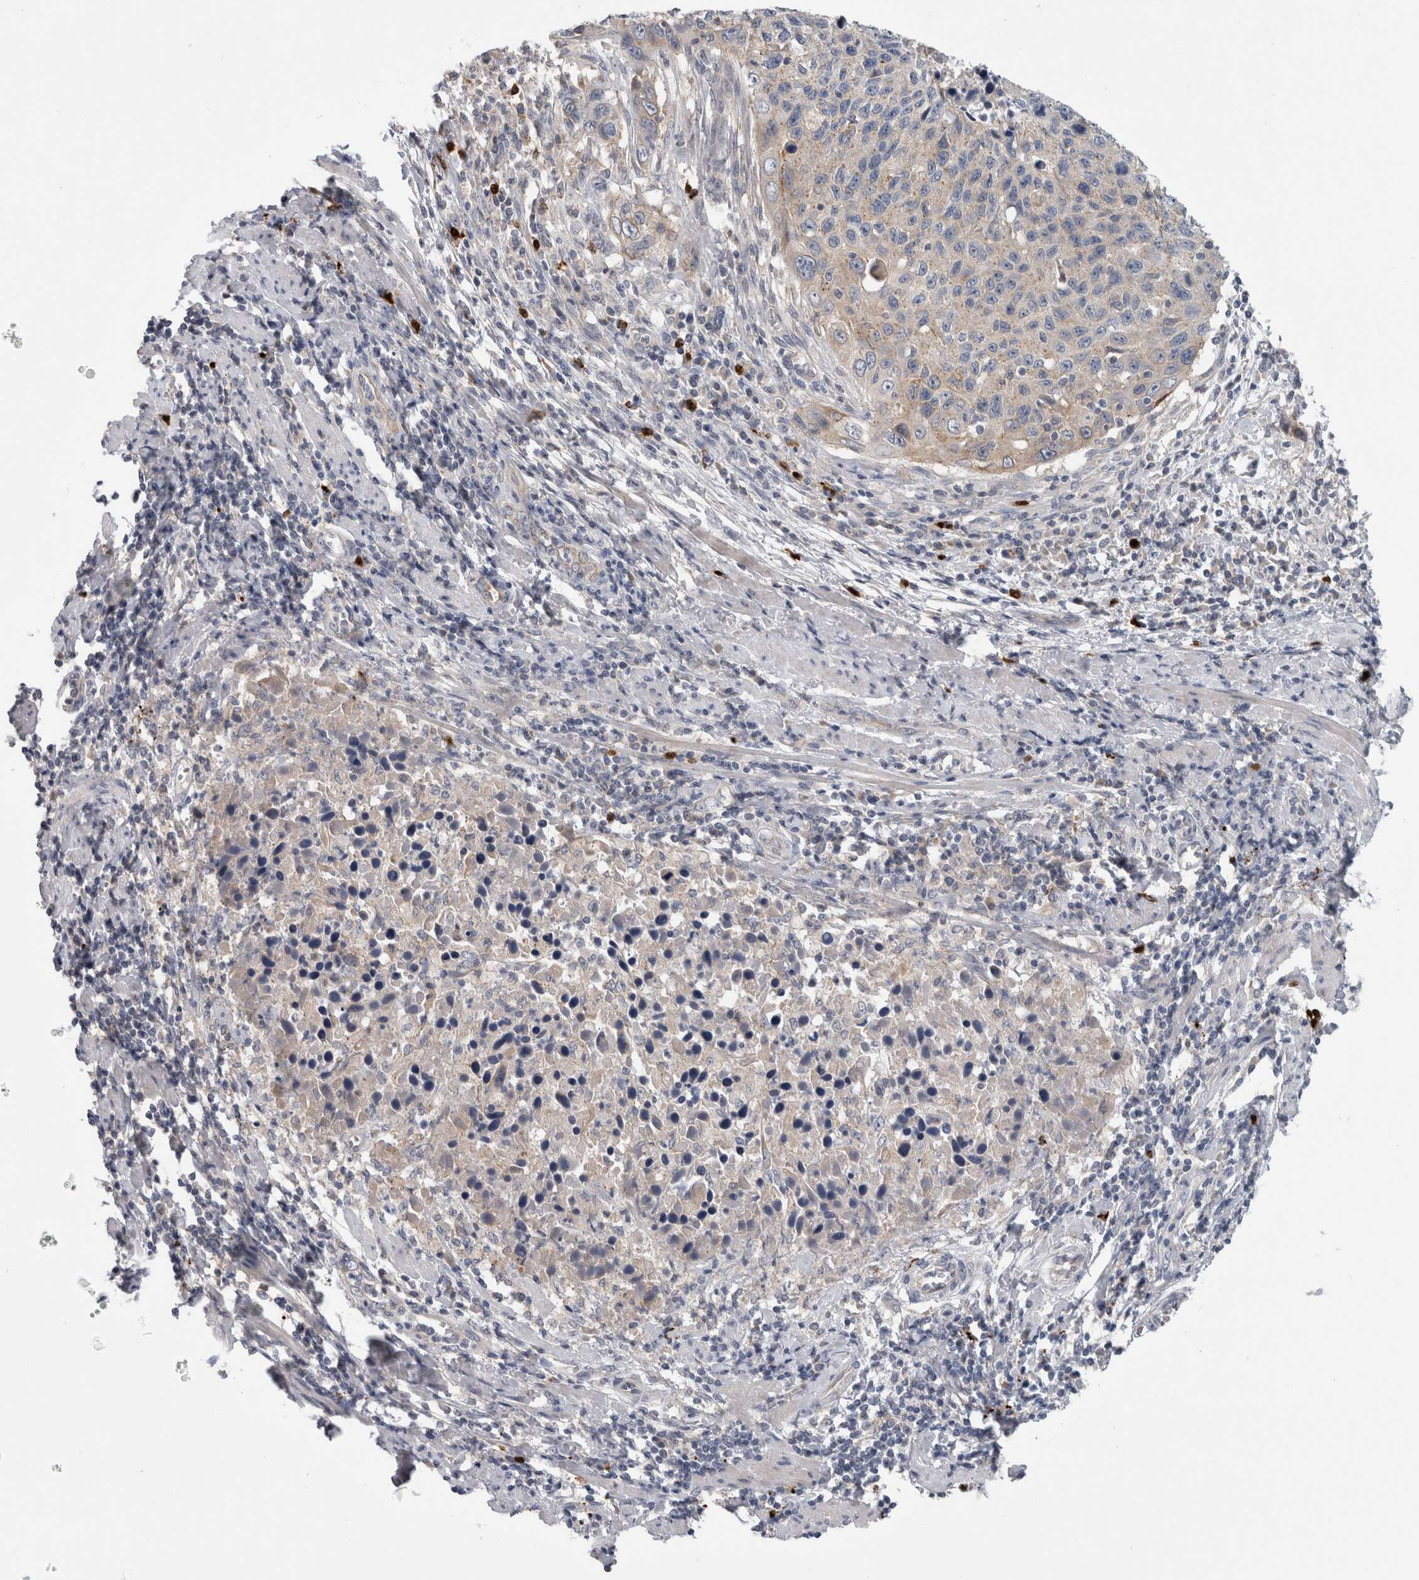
{"staining": {"intensity": "negative", "quantity": "none", "location": "none"}, "tissue": "cervical cancer", "cell_type": "Tumor cells", "image_type": "cancer", "snomed": [{"axis": "morphology", "description": "Squamous cell carcinoma, NOS"}, {"axis": "topography", "description": "Cervix"}], "caption": "Tumor cells show no significant expression in squamous cell carcinoma (cervical).", "gene": "TARBP1", "patient": {"sex": "female", "age": 53}}